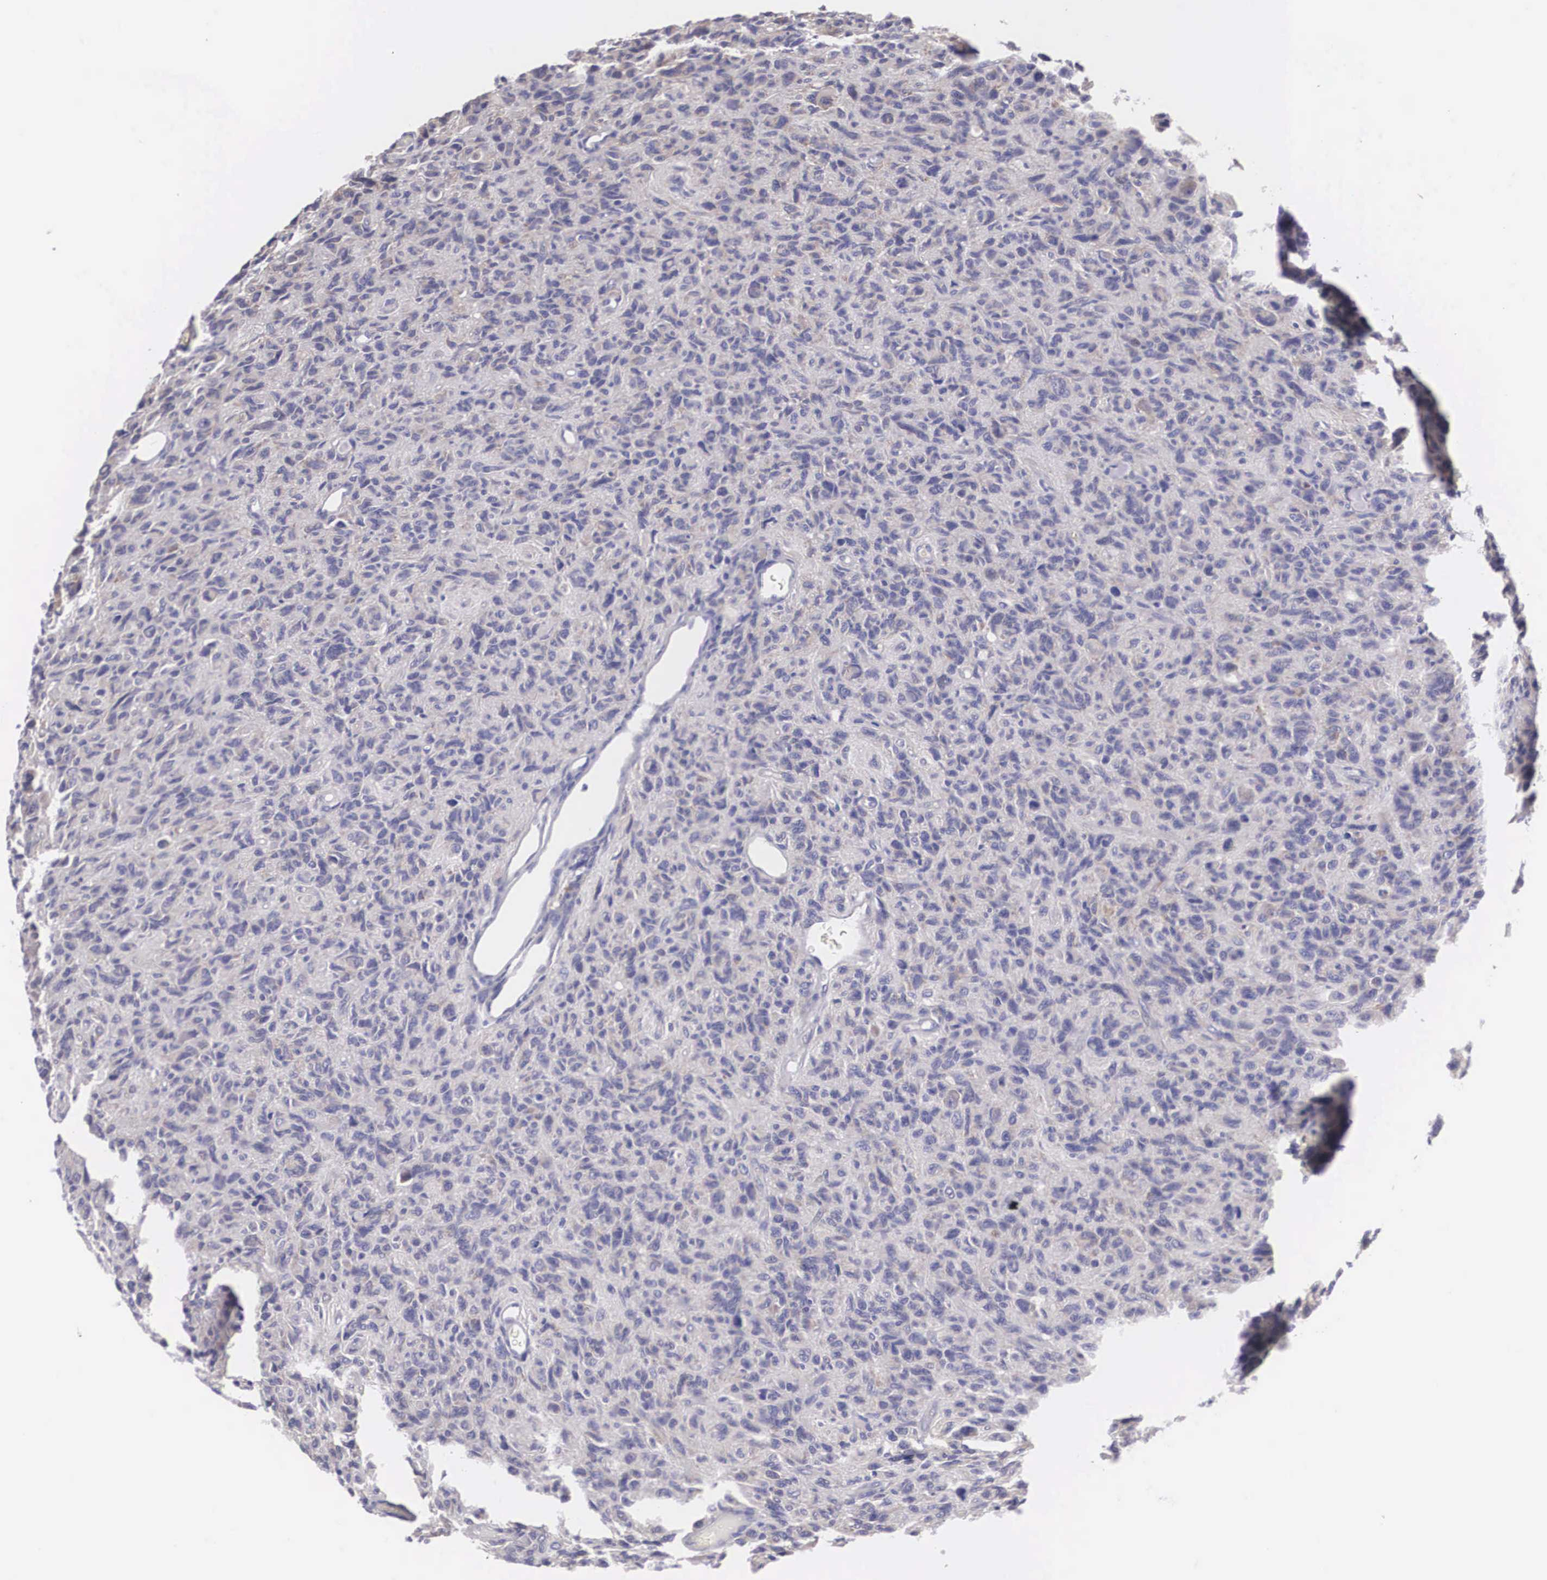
{"staining": {"intensity": "weak", "quantity": "25%-75%", "location": "cytoplasmic/membranous"}, "tissue": "glioma", "cell_type": "Tumor cells", "image_type": "cancer", "snomed": [{"axis": "morphology", "description": "Glioma, malignant, High grade"}, {"axis": "topography", "description": "Brain"}], "caption": "Brown immunohistochemical staining in malignant glioma (high-grade) displays weak cytoplasmic/membranous positivity in approximately 25%-75% of tumor cells. The protein is shown in brown color, while the nuclei are stained blue.", "gene": "TXLNG", "patient": {"sex": "female", "age": 60}}